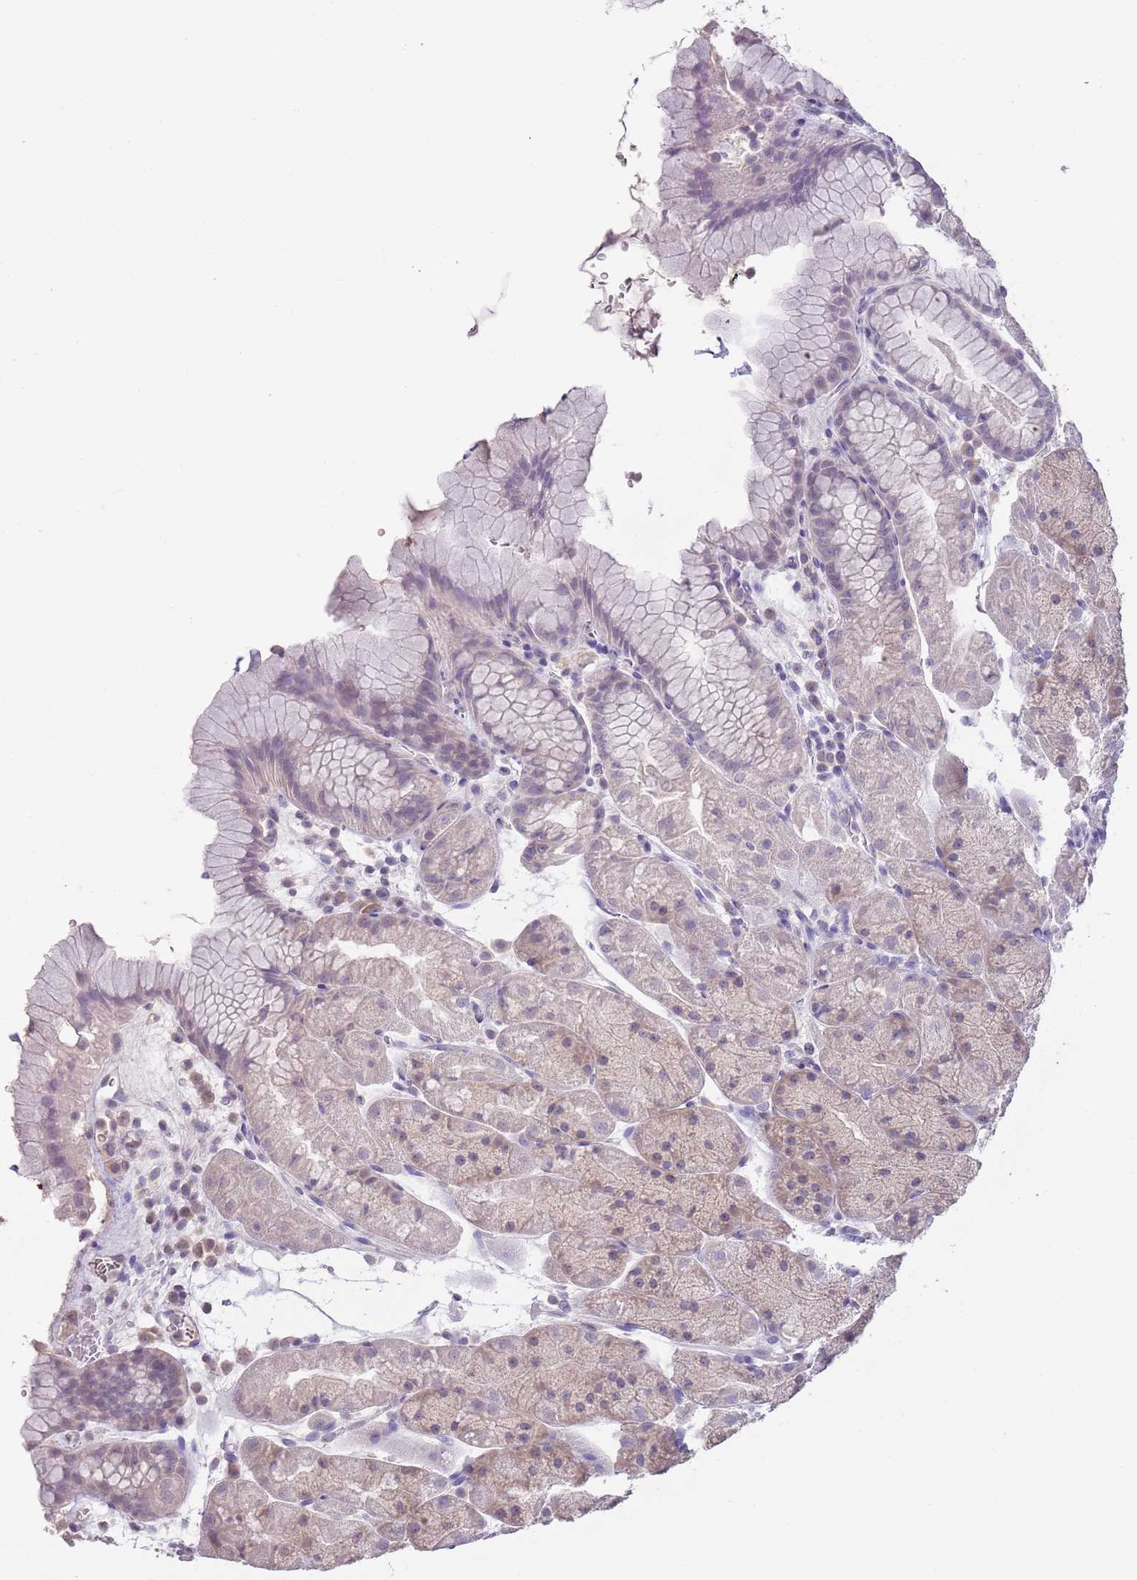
{"staining": {"intensity": "weak", "quantity": "<25%", "location": "cytoplasmic/membranous"}, "tissue": "stomach", "cell_type": "Glandular cells", "image_type": "normal", "snomed": [{"axis": "morphology", "description": "Normal tissue, NOS"}, {"axis": "topography", "description": "Stomach, upper"}, {"axis": "topography", "description": "Stomach, lower"}], "caption": "The photomicrograph reveals no staining of glandular cells in normal stomach. The staining is performed using DAB (3,3'-diaminobenzidine) brown chromogen with nuclei counter-stained in using hematoxylin.", "gene": "SLC35E3", "patient": {"sex": "male", "age": 67}}